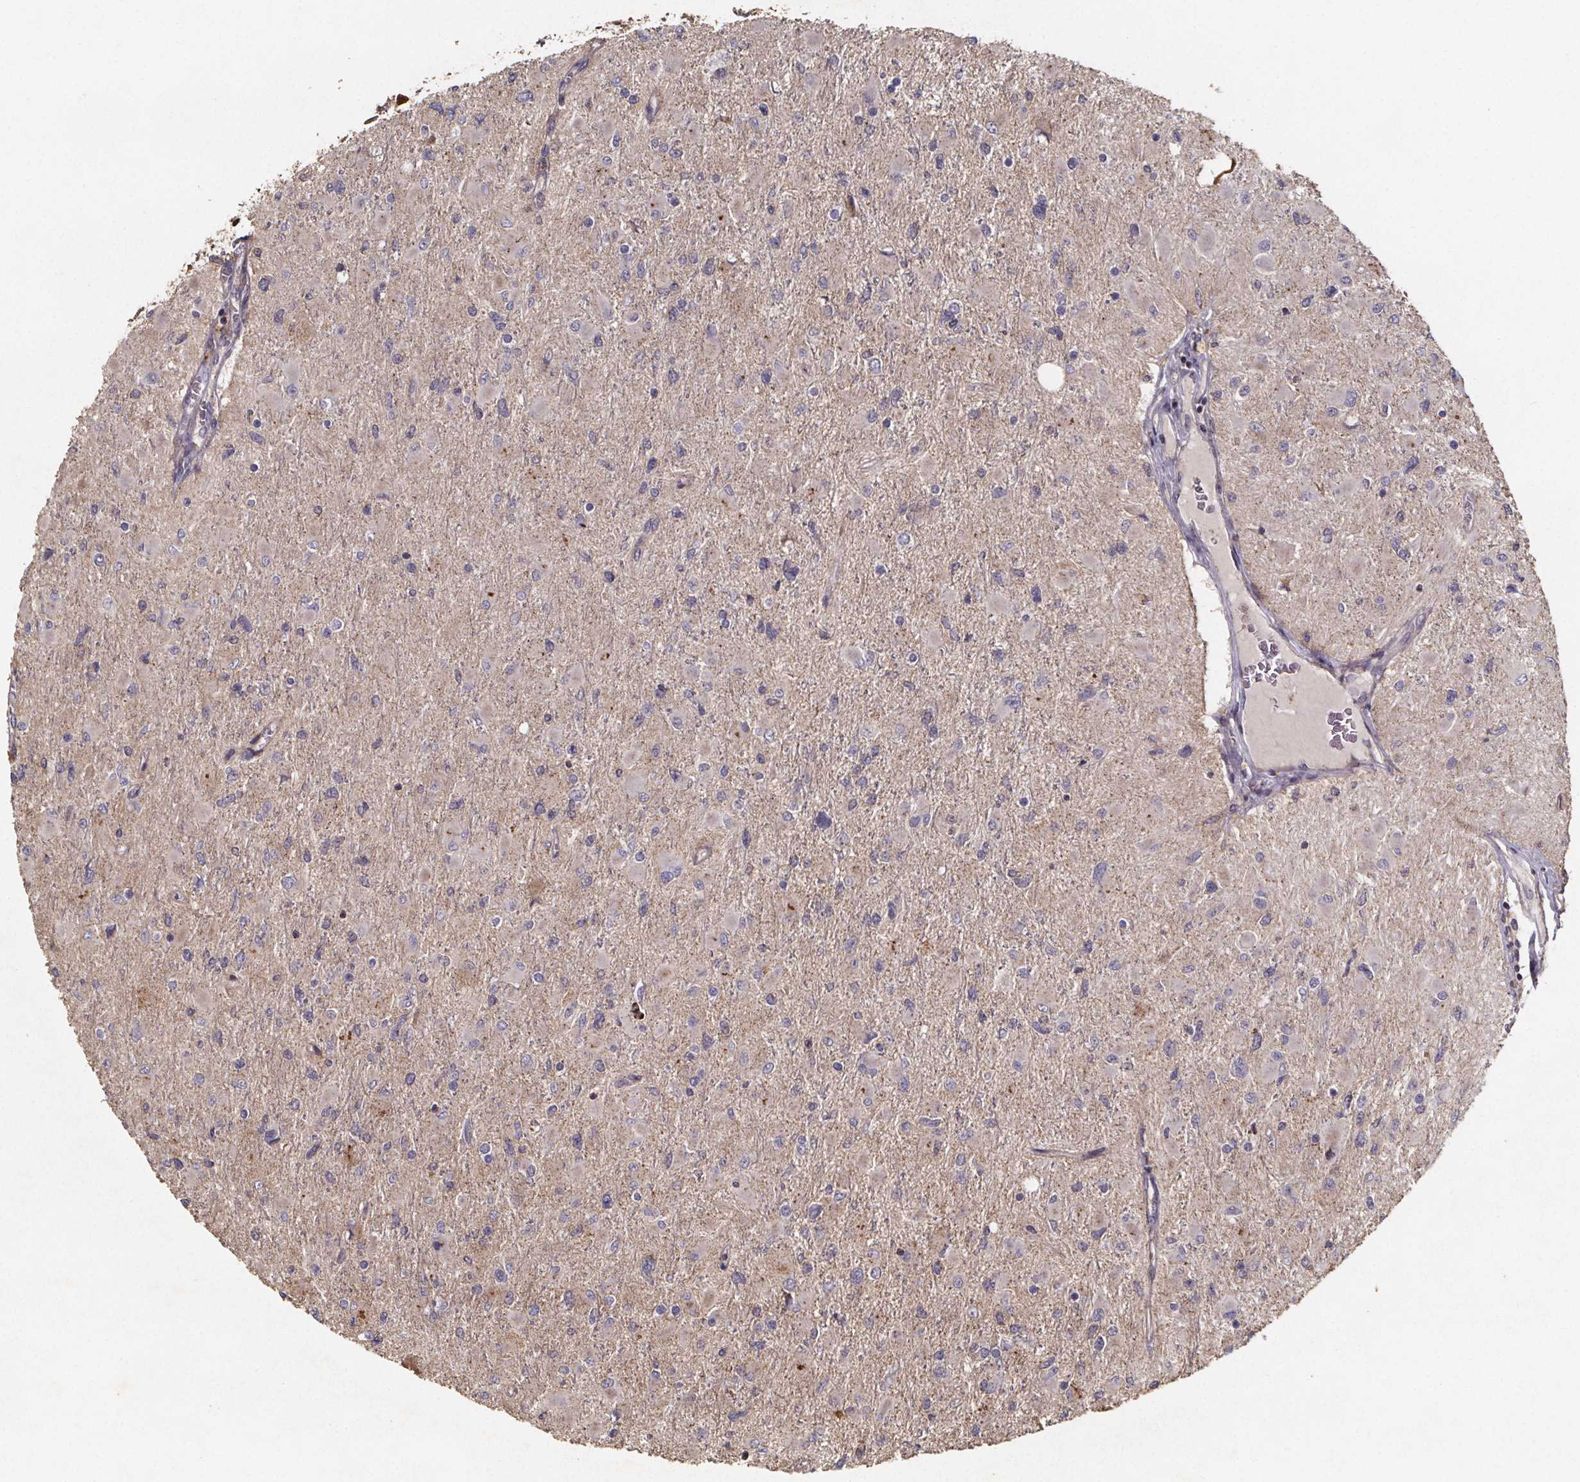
{"staining": {"intensity": "negative", "quantity": "none", "location": "none"}, "tissue": "glioma", "cell_type": "Tumor cells", "image_type": "cancer", "snomed": [{"axis": "morphology", "description": "Glioma, malignant, High grade"}, {"axis": "topography", "description": "Cerebral cortex"}], "caption": "Immunohistochemistry (IHC) of malignant glioma (high-grade) reveals no positivity in tumor cells.", "gene": "ZNF879", "patient": {"sex": "female", "age": 36}}